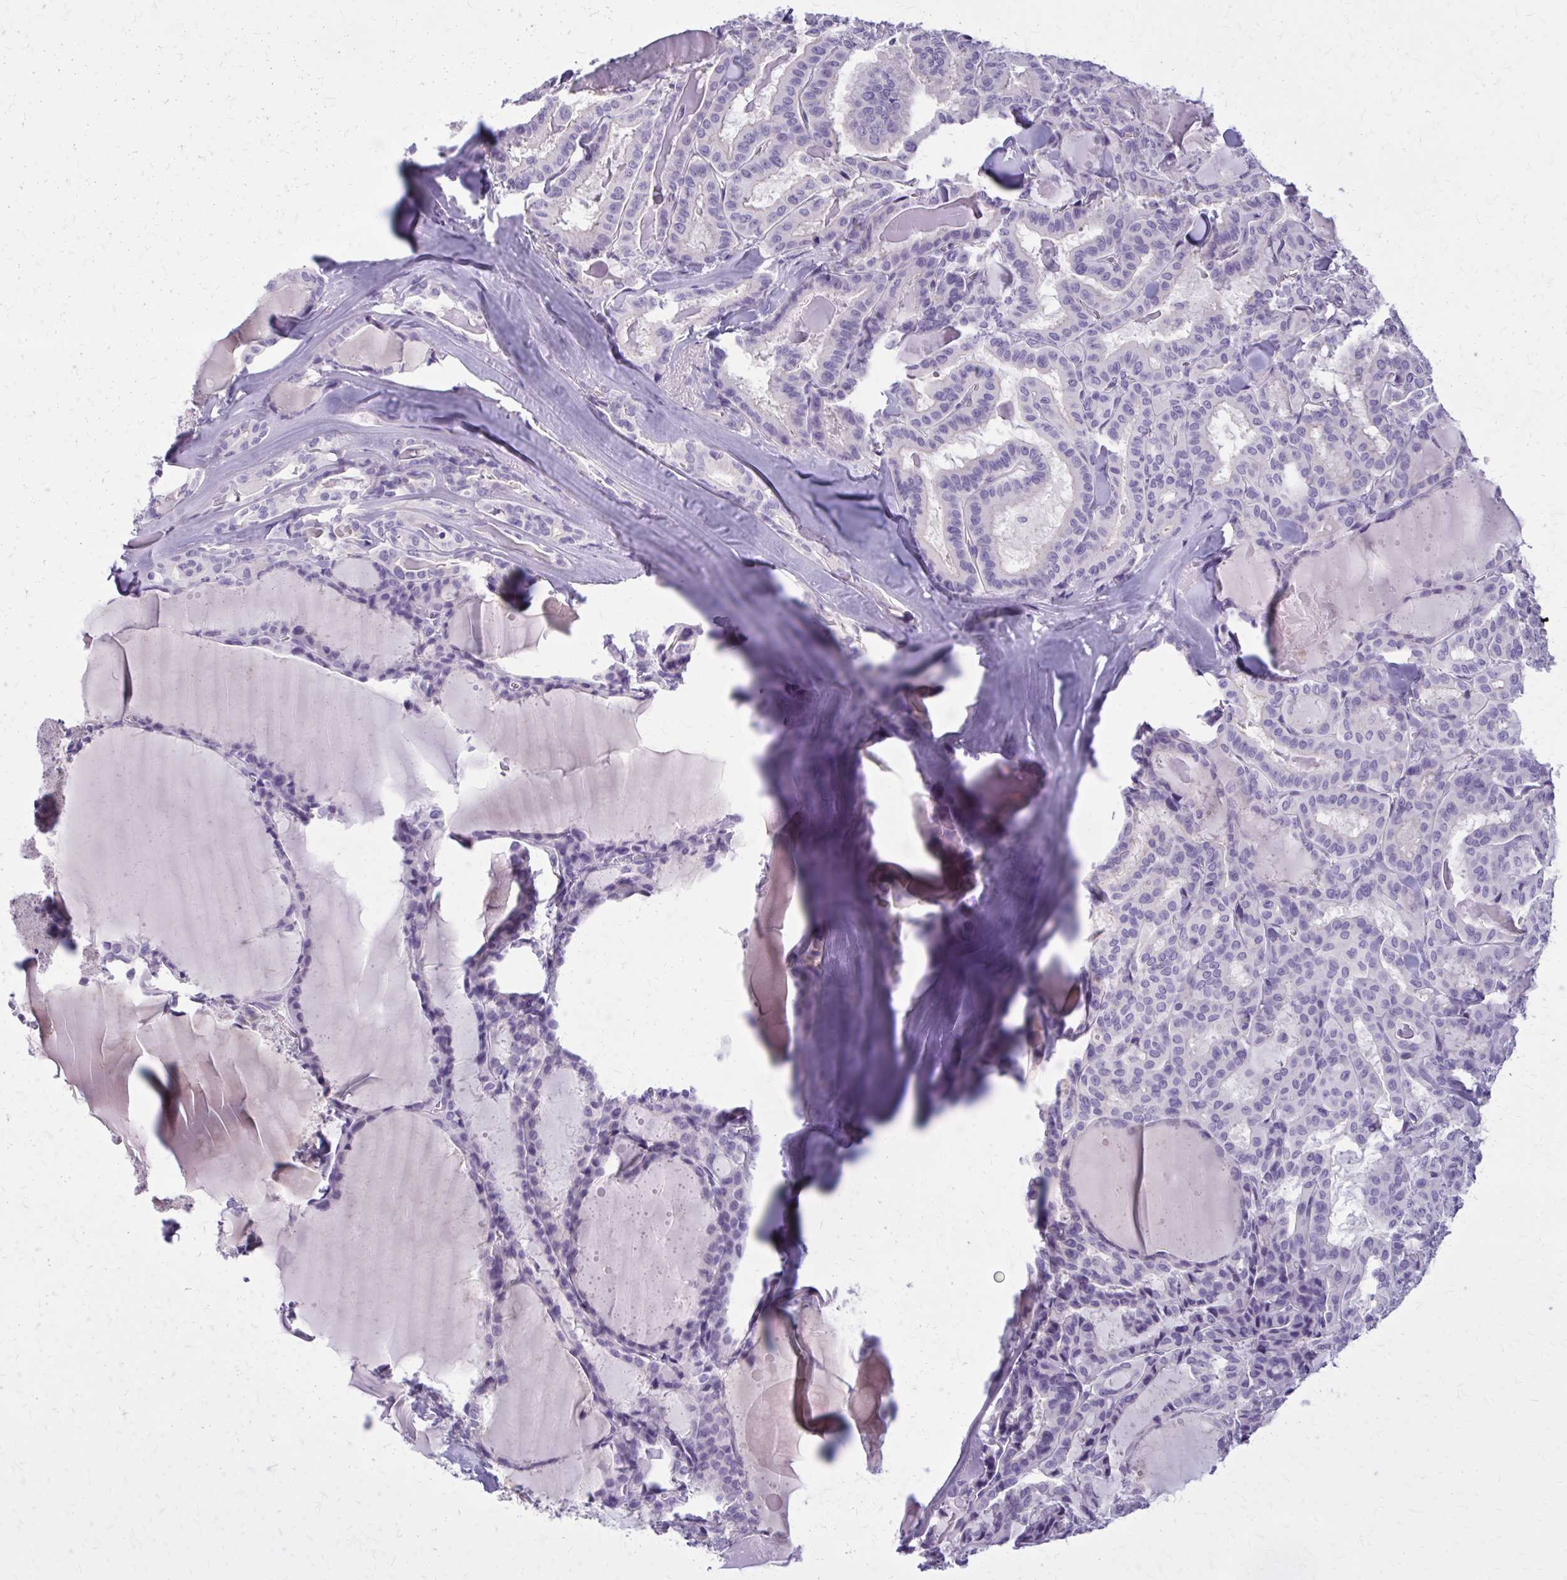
{"staining": {"intensity": "negative", "quantity": "none", "location": "none"}, "tissue": "thyroid cancer", "cell_type": "Tumor cells", "image_type": "cancer", "snomed": [{"axis": "morphology", "description": "Papillary adenocarcinoma, NOS"}, {"axis": "topography", "description": "Thyroid gland"}], "caption": "Human thyroid cancer stained for a protein using immunohistochemistry exhibits no expression in tumor cells.", "gene": "OR4A47", "patient": {"sex": "male", "age": 87}}